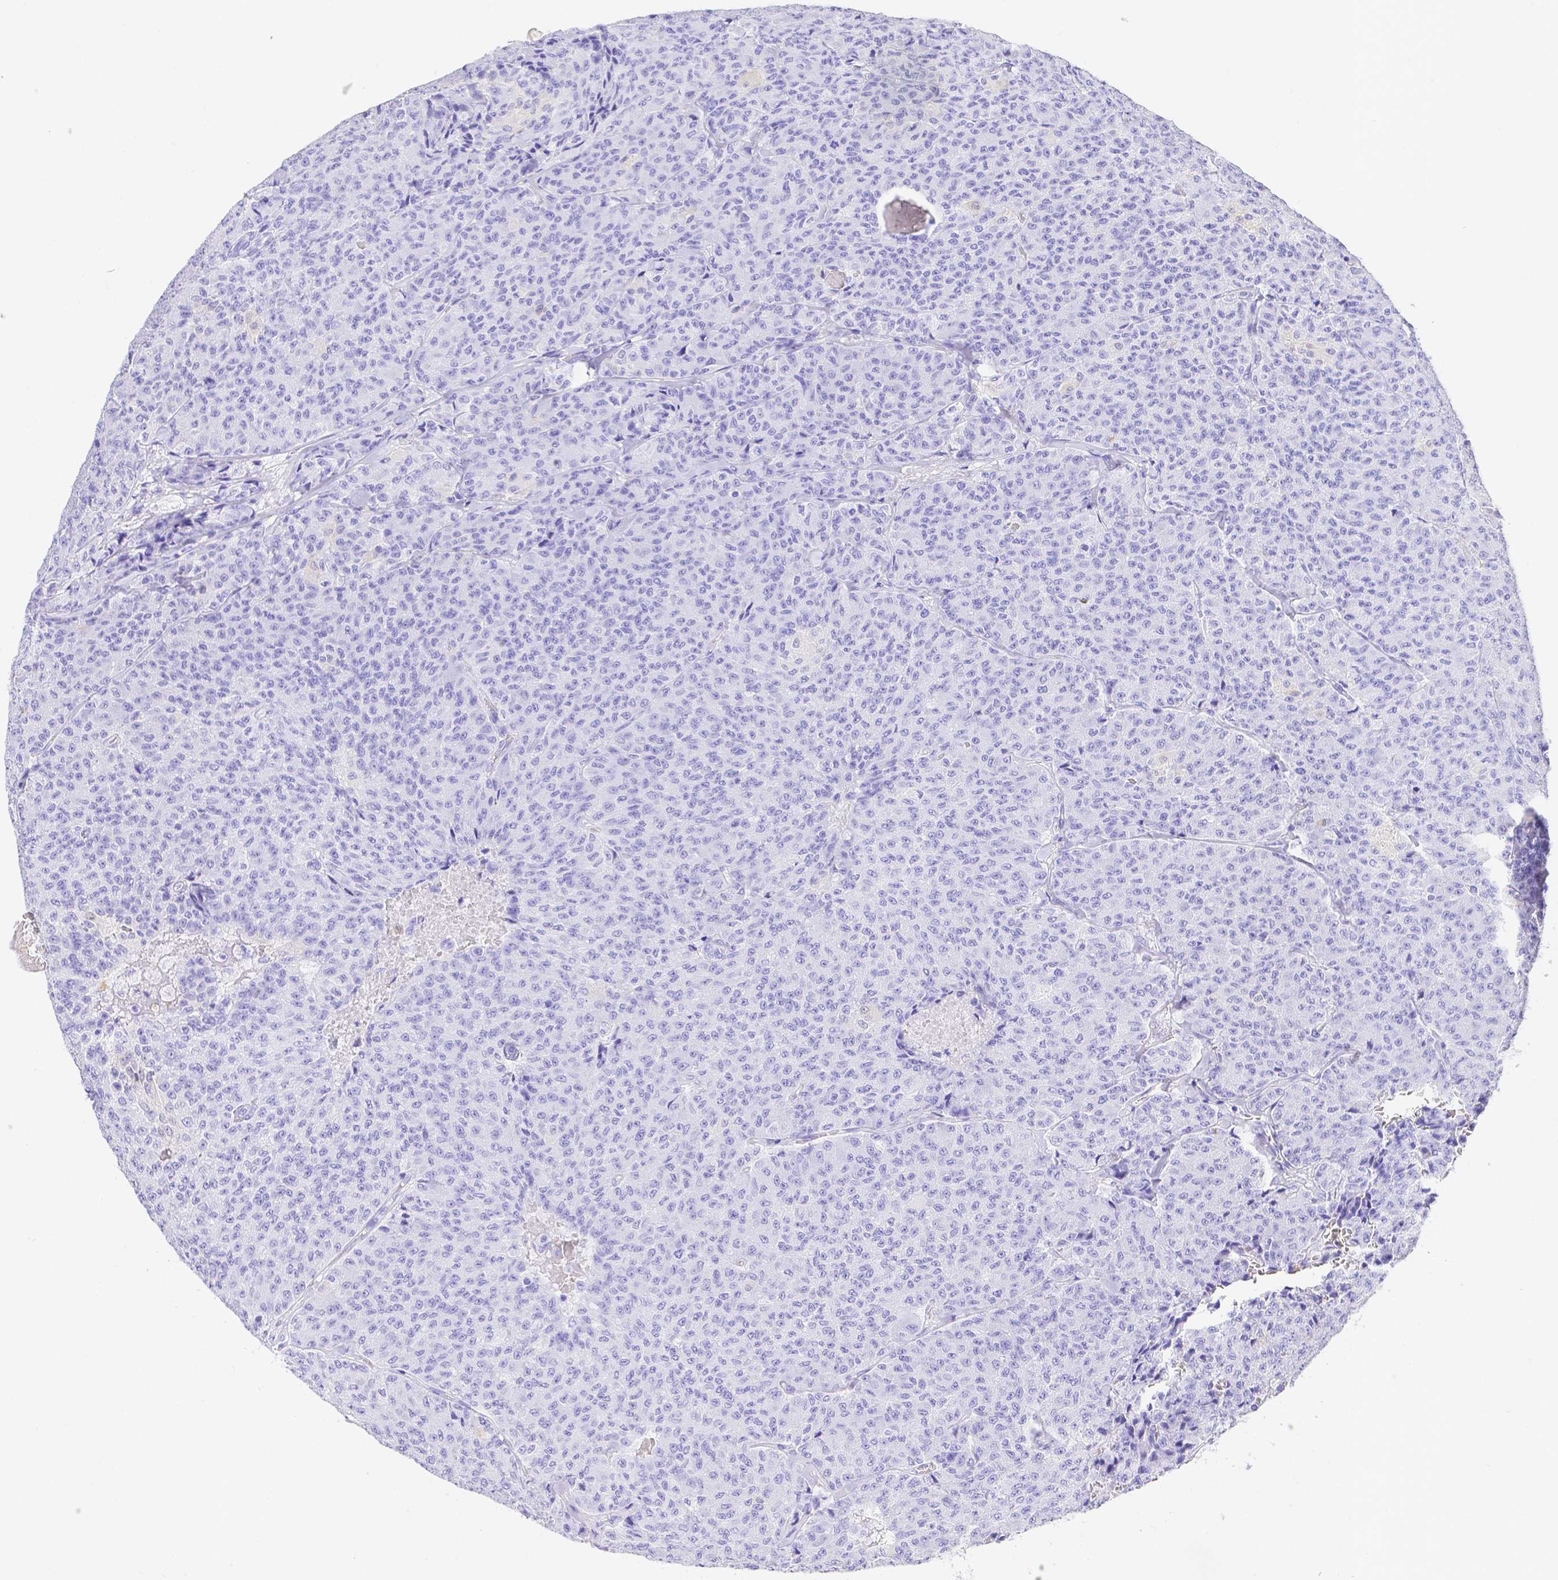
{"staining": {"intensity": "negative", "quantity": "none", "location": "none"}, "tissue": "carcinoid", "cell_type": "Tumor cells", "image_type": "cancer", "snomed": [{"axis": "morphology", "description": "Carcinoid, malignant, NOS"}, {"axis": "topography", "description": "Lung"}], "caption": "This photomicrograph is of malignant carcinoid stained with immunohistochemistry to label a protein in brown with the nuclei are counter-stained blue. There is no expression in tumor cells. (DAB immunohistochemistry visualized using brightfield microscopy, high magnification).", "gene": "SMR3A", "patient": {"sex": "male", "age": 71}}